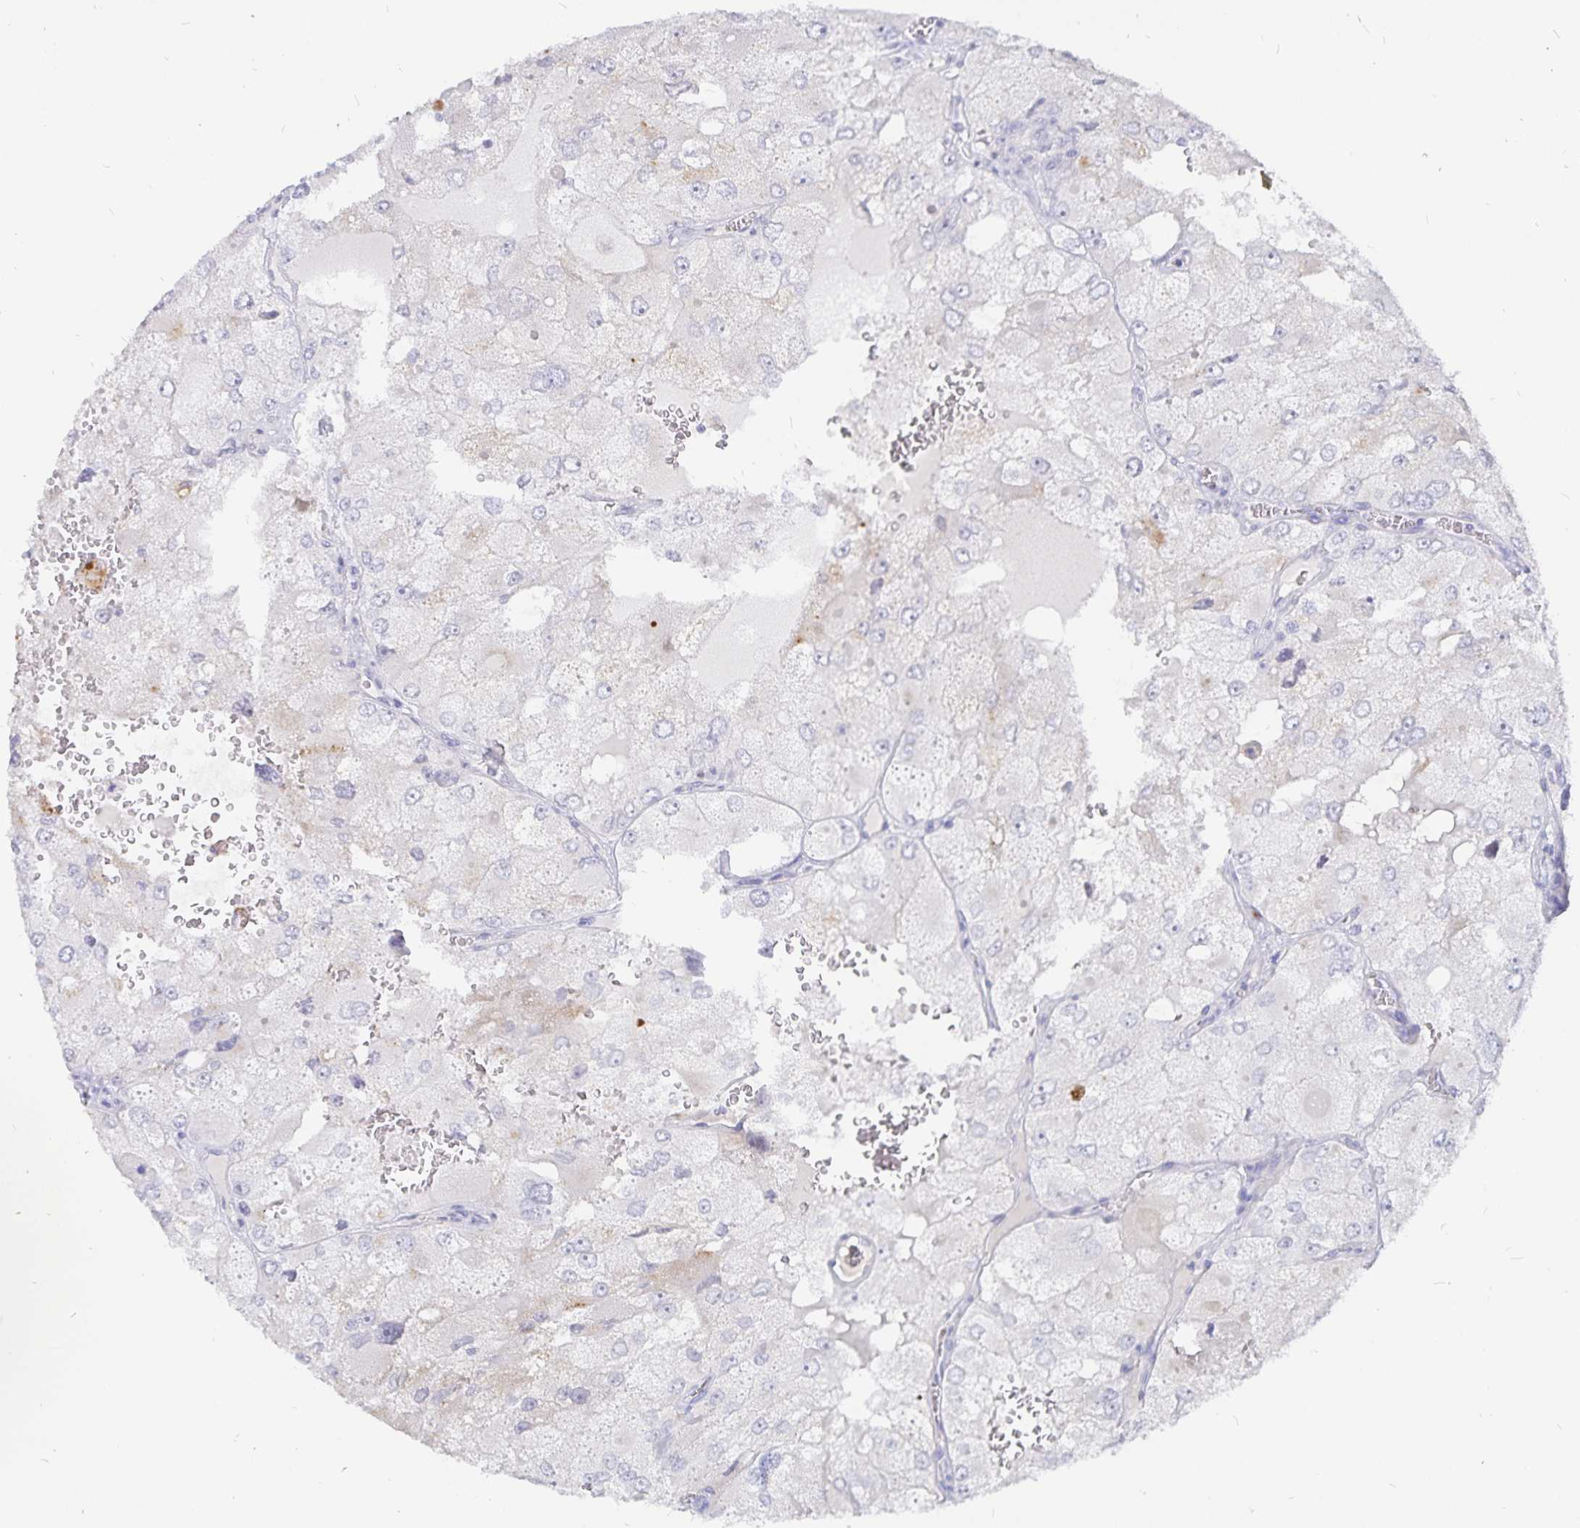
{"staining": {"intensity": "negative", "quantity": "none", "location": "none"}, "tissue": "renal cancer", "cell_type": "Tumor cells", "image_type": "cancer", "snomed": [{"axis": "morphology", "description": "Adenocarcinoma, NOS"}, {"axis": "topography", "description": "Kidney"}], "caption": "Tumor cells are negative for brown protein staining in renal adenocarcinoma. (Brightfield microscopy of DAB immunohistochemistry (IHC) at high magnification).", "gene": "PKHD1", "patient": {"sex": "female", "age": 70}}